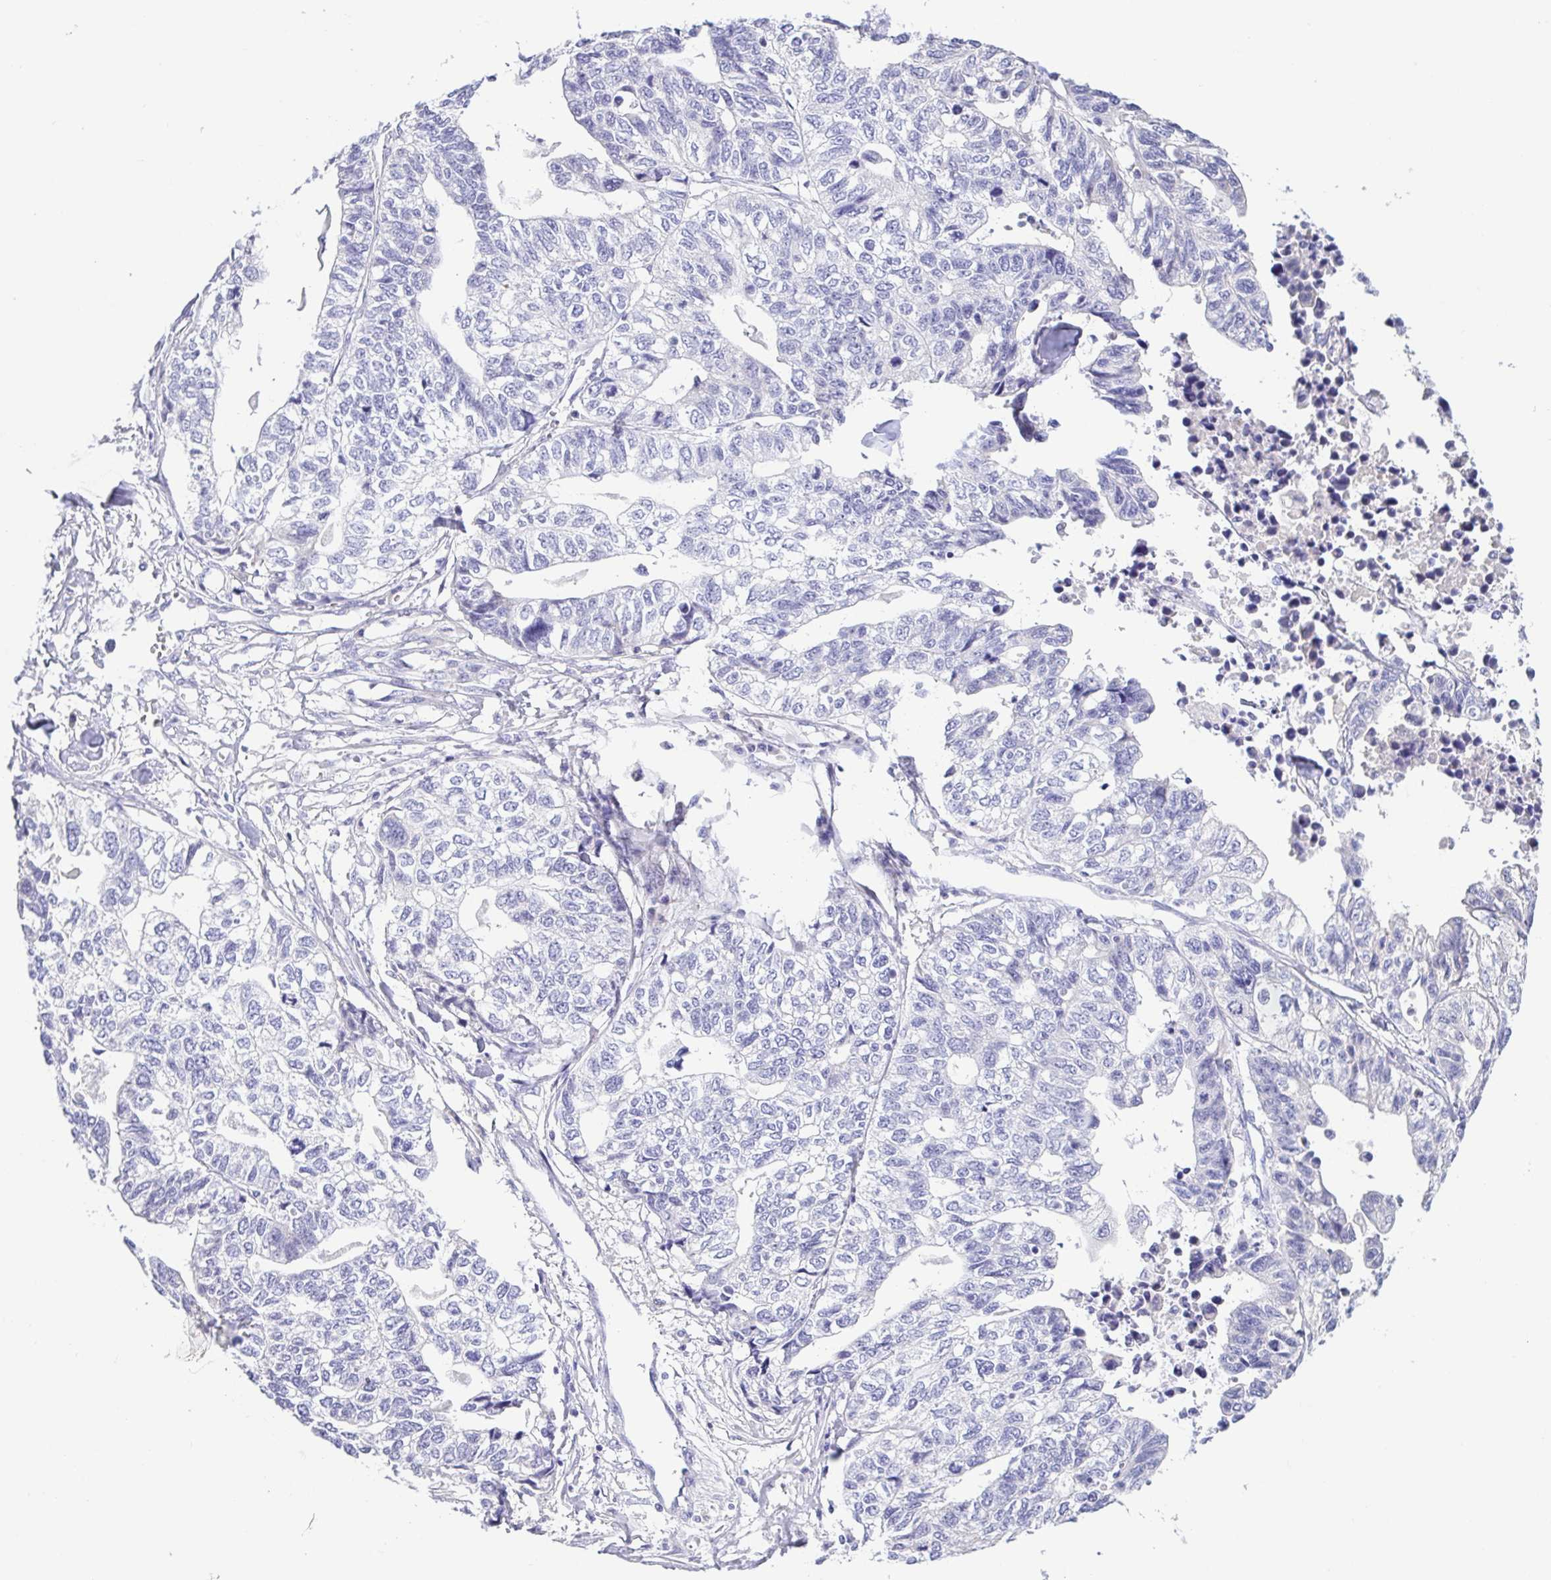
{"staining": {"intensity": "negative", "quantity": "none", "location": "none"}, "tissue": "stomach cancer", "cell_type": "Tumor cells", "image_type": "cancer", "snomed": [{"axis": "morphology", "description": "Adenocarcinoma, NOS"}, {"axis": "topography", "description": "Stomach, upper"}], "caption": "This is an IHC image of human adenocarcinoma (stomach). There is no staining in tumor cells.", "gene": "A1BG", "patient": {"sex": "female", "age": 67}}